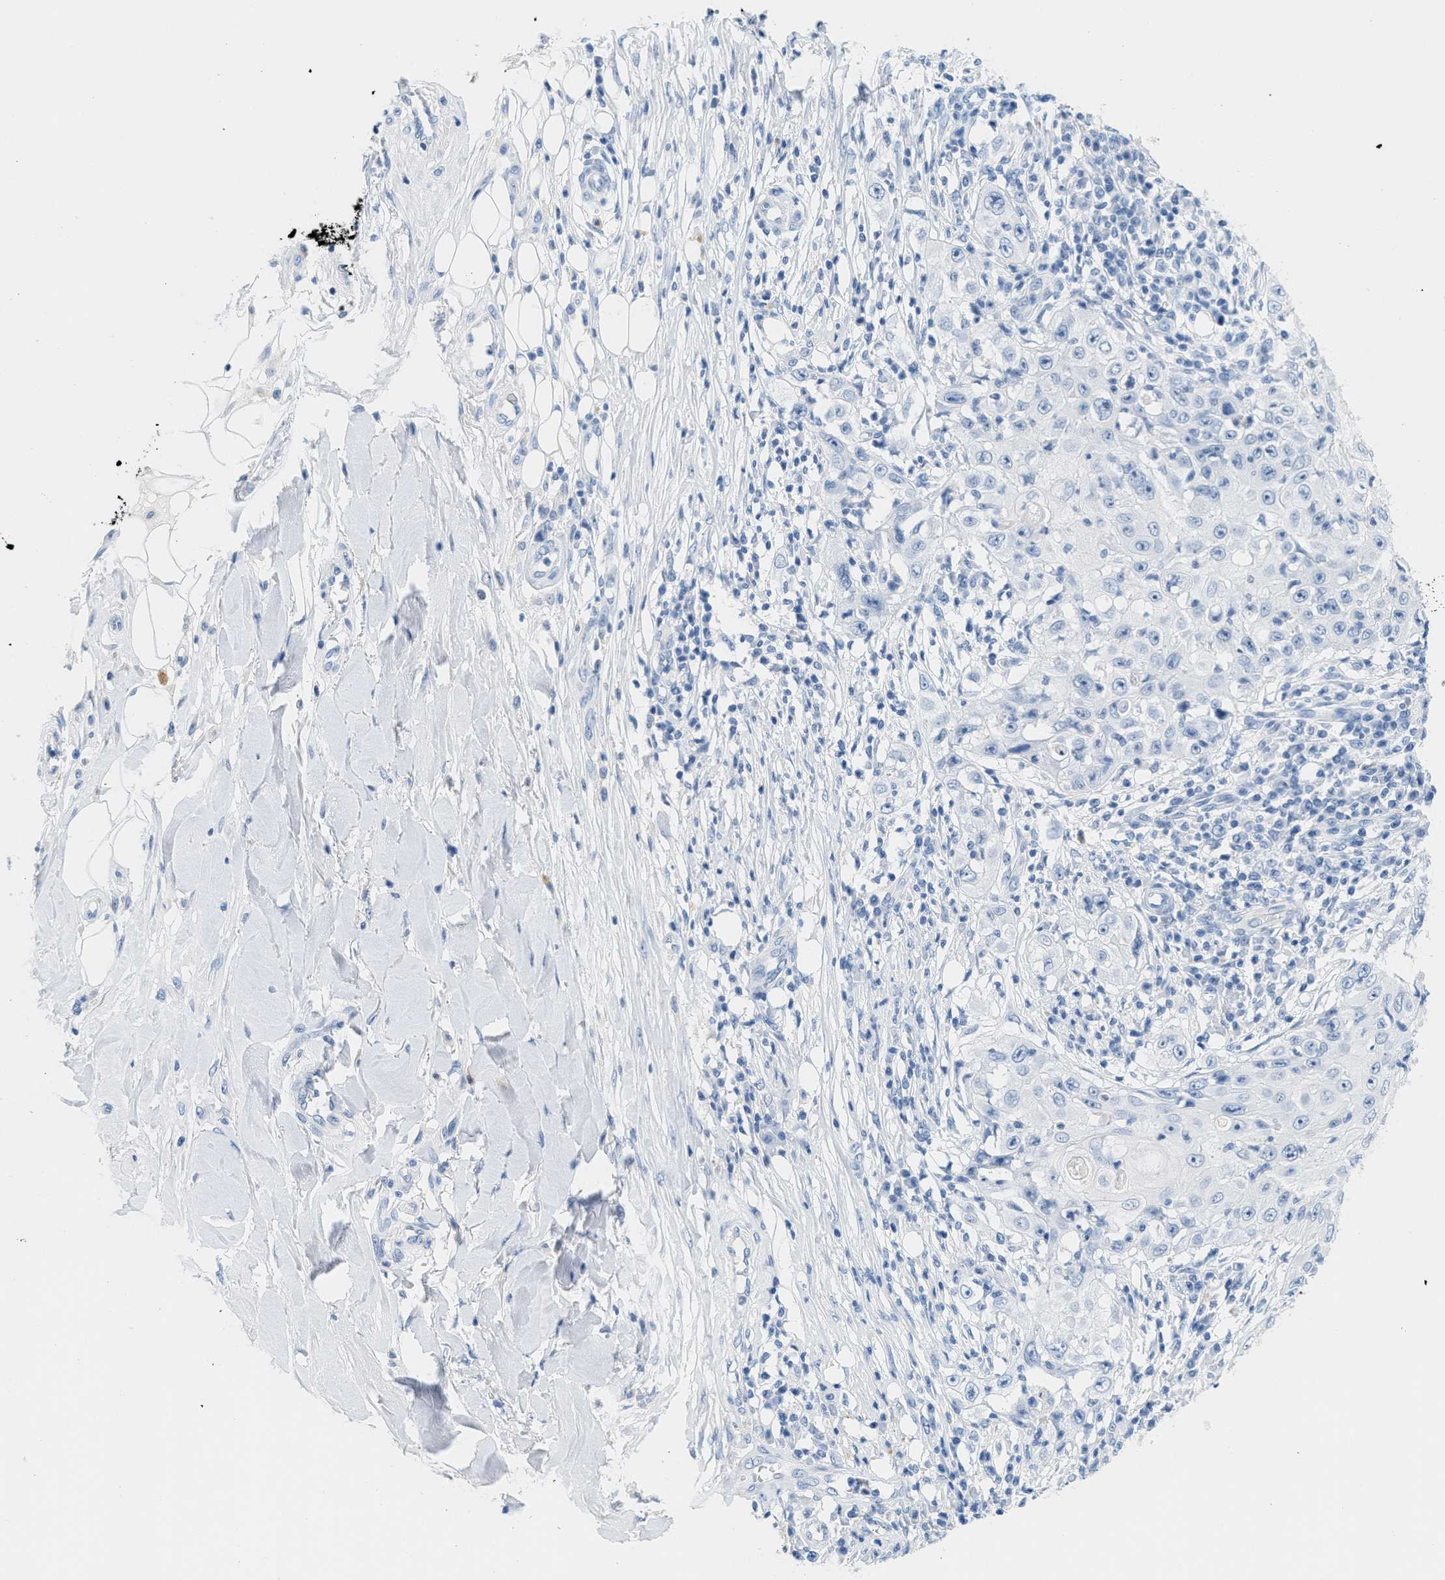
{"staining": {"intensity": "negative", "quantity": "none", "location": "none"}, "tissue": "skin cancer", "cell_type": "Tumor cells", "image_type": "cancer", "snomed": [{"axis": "morphology", "description": "Squamous cell carcinoma, NOS"}, {"axis": "topography", "description": "Skin"}], "caption": "Immunohistochemistry (IHC) histopathology image of neoplastic tissue: human squamous cell carcinoma (skin) stained with DAB reveals no significant protein staining in tumor cells. (Stains: DAB (3,3'-diaminobenzidine) immunohistochemistry with hematoxylin counter stain, Microscopy: brightfield microscopy at high magnification).", "gene": "GPM6A", "patient": {"sex": "male", "age": 86}}